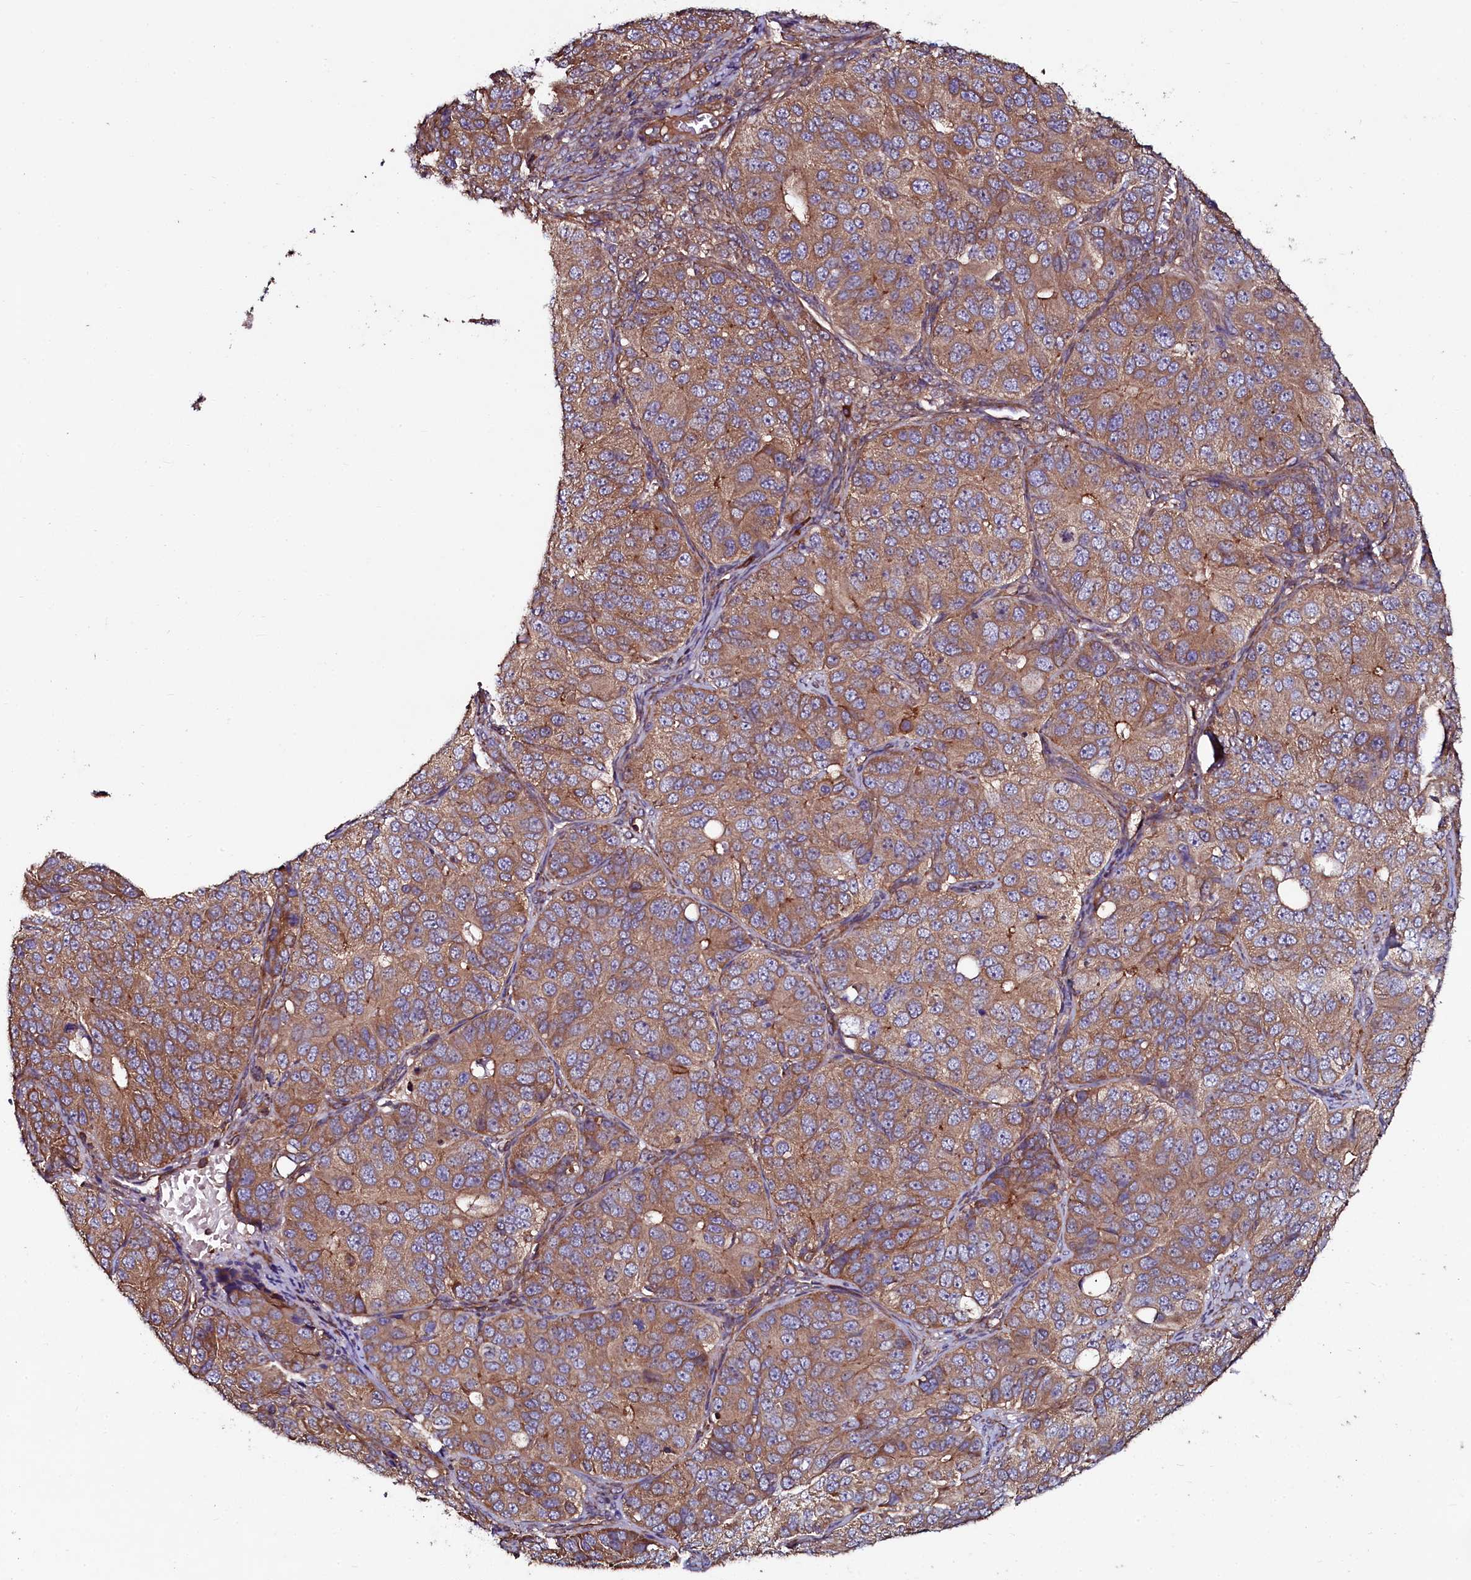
{"staining": {"intensity": "moderate", "quantity": ">75%", "location": "cytoplasmic/membranous"}, "tissue": "ovarian cancer", "cell_type": "Tumor cells", "image_type": "cancer", "snomed": [{"axis": "morphology", "description": "Carcinoma, endometroid"}, {"axis": "topography", "description": "Ovary"}], "caption": "Ovarian endometroid carcinoma stained for a protein (brown) exhibits moderate cytoplasmic/membranous positive positivity in about >75% of tumor cells.", "gene": "USPL1", "patient": {"sex": "female", "age": 51}}